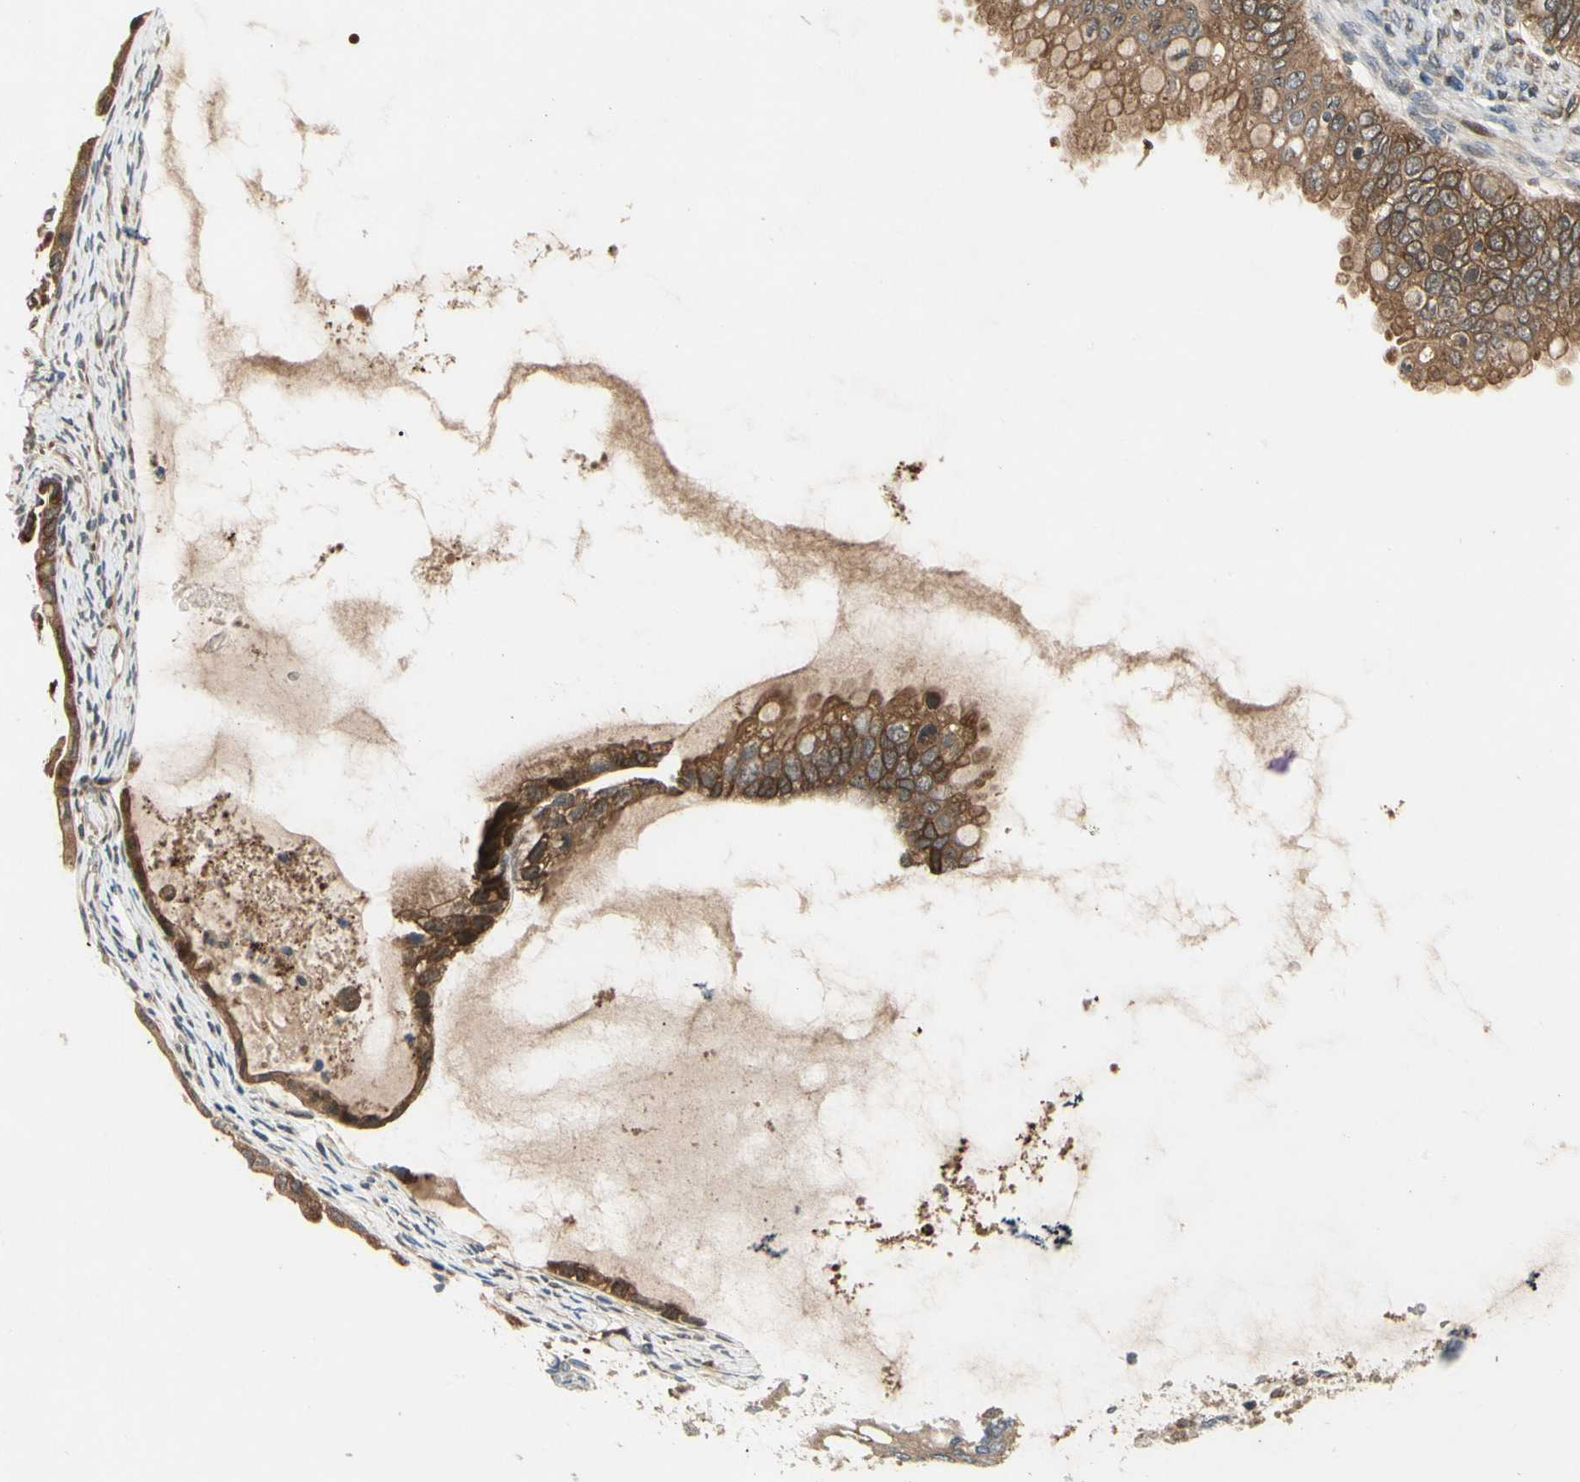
{"staining": {"intensity": "moderate", "quantity": ">75%", "location": "cytoplasmic/membranous"}, "tissue": "ovarian cancer", "cell_type": "Tumor cells", "image_type": "cancer", "snomed": [{"axis": "morphology", "description": "Cystadenocarcinoma, mucinous, NOS"}, {"axis": "topography", "description": "Ovary"}], "caption": "IHC of ovarian cancer (mucinous cystadenocarcinoma) demonstrates medium levels of moderate cytoplasmic/membranous expression in about >75% of tumor cells.", "gene": "TDRP", "patient": {"sex": "female", "age": 80}}